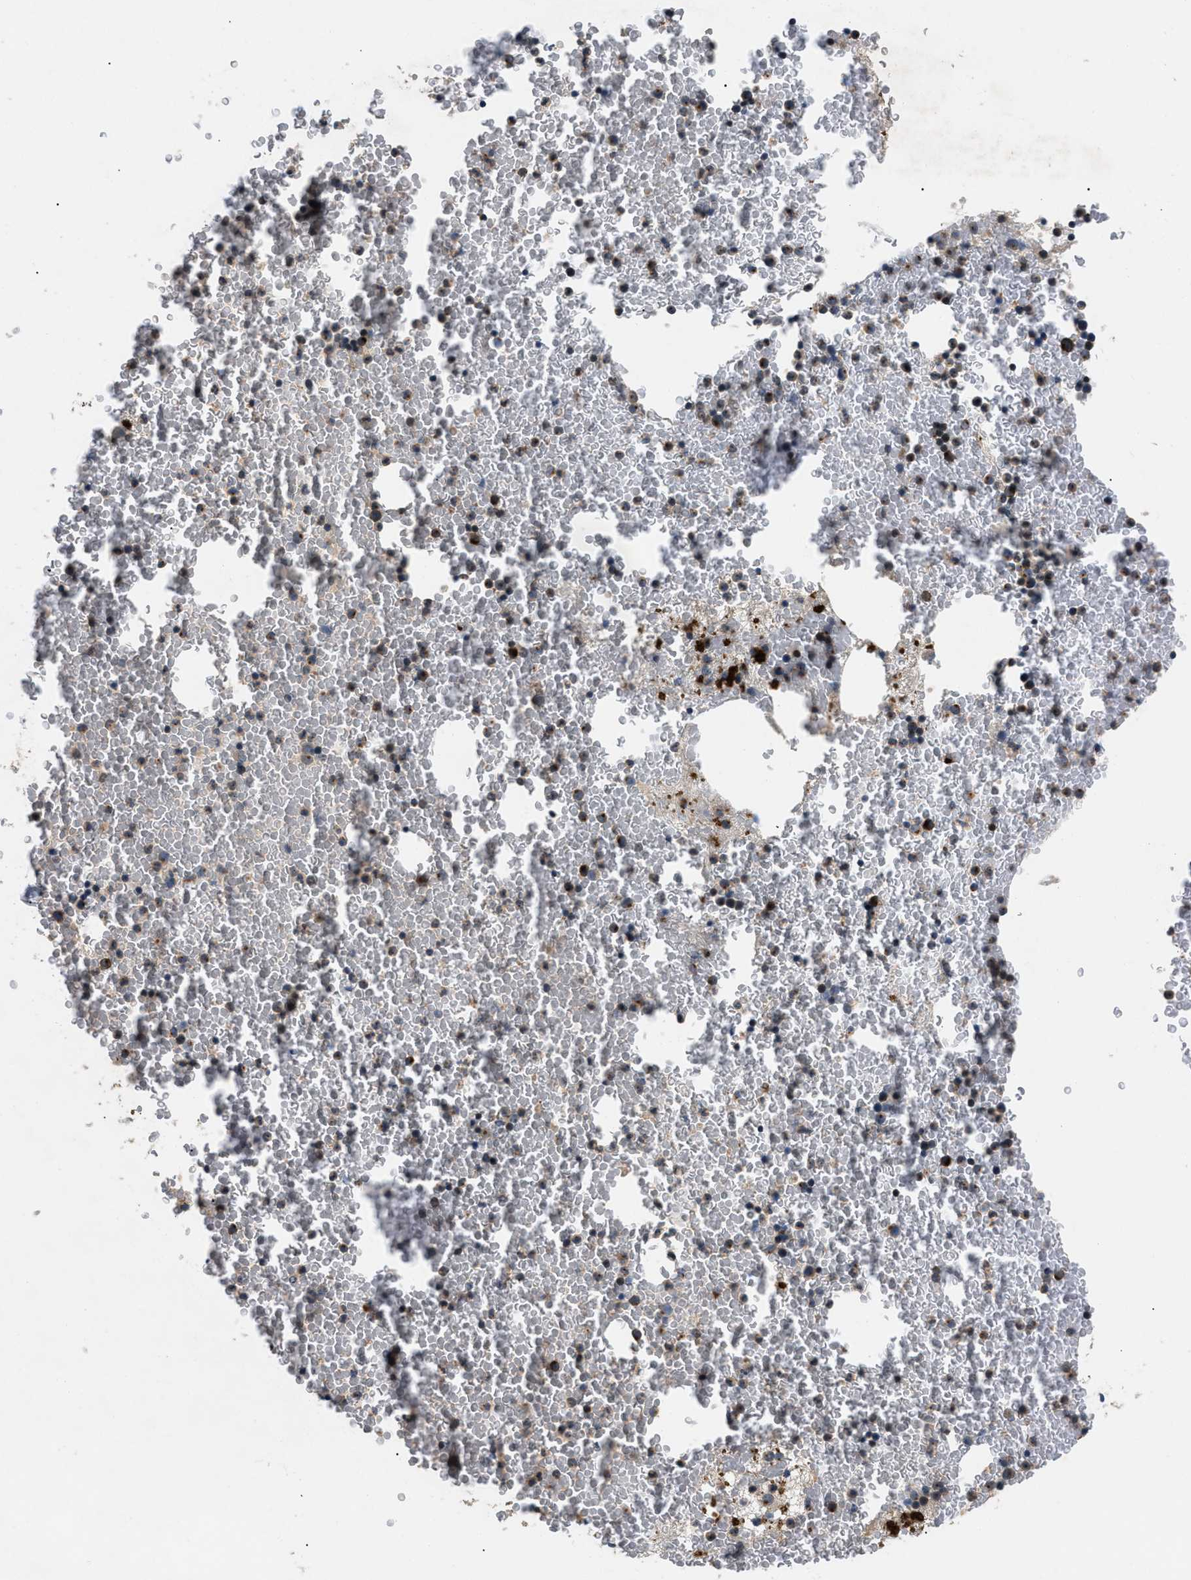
{"staining": {"intensity": "moderate", "quantity": "<25%", "location": "cytoplasmic/membranous"}, "tissue": "bone marrow", "cell_type": "Hematopoietic cells", "image_type": "normal", "snomed": [{"axis": "morphology", "description": "Normal tissue, NOS"}, {"axis": "morphology", "description": "Inflammation, NOS"}, {"axis": "topography", "description": "Bone marrow"}], "caption": "Immunohistochemical staining of unremarkable human bone marrow reveals low levels of moderate cytoplasmic/membranous staining in about <25% of hematopoietic cells.", "gene": "LYSMD3", "patient": {"sex": "male", "age": 63}}